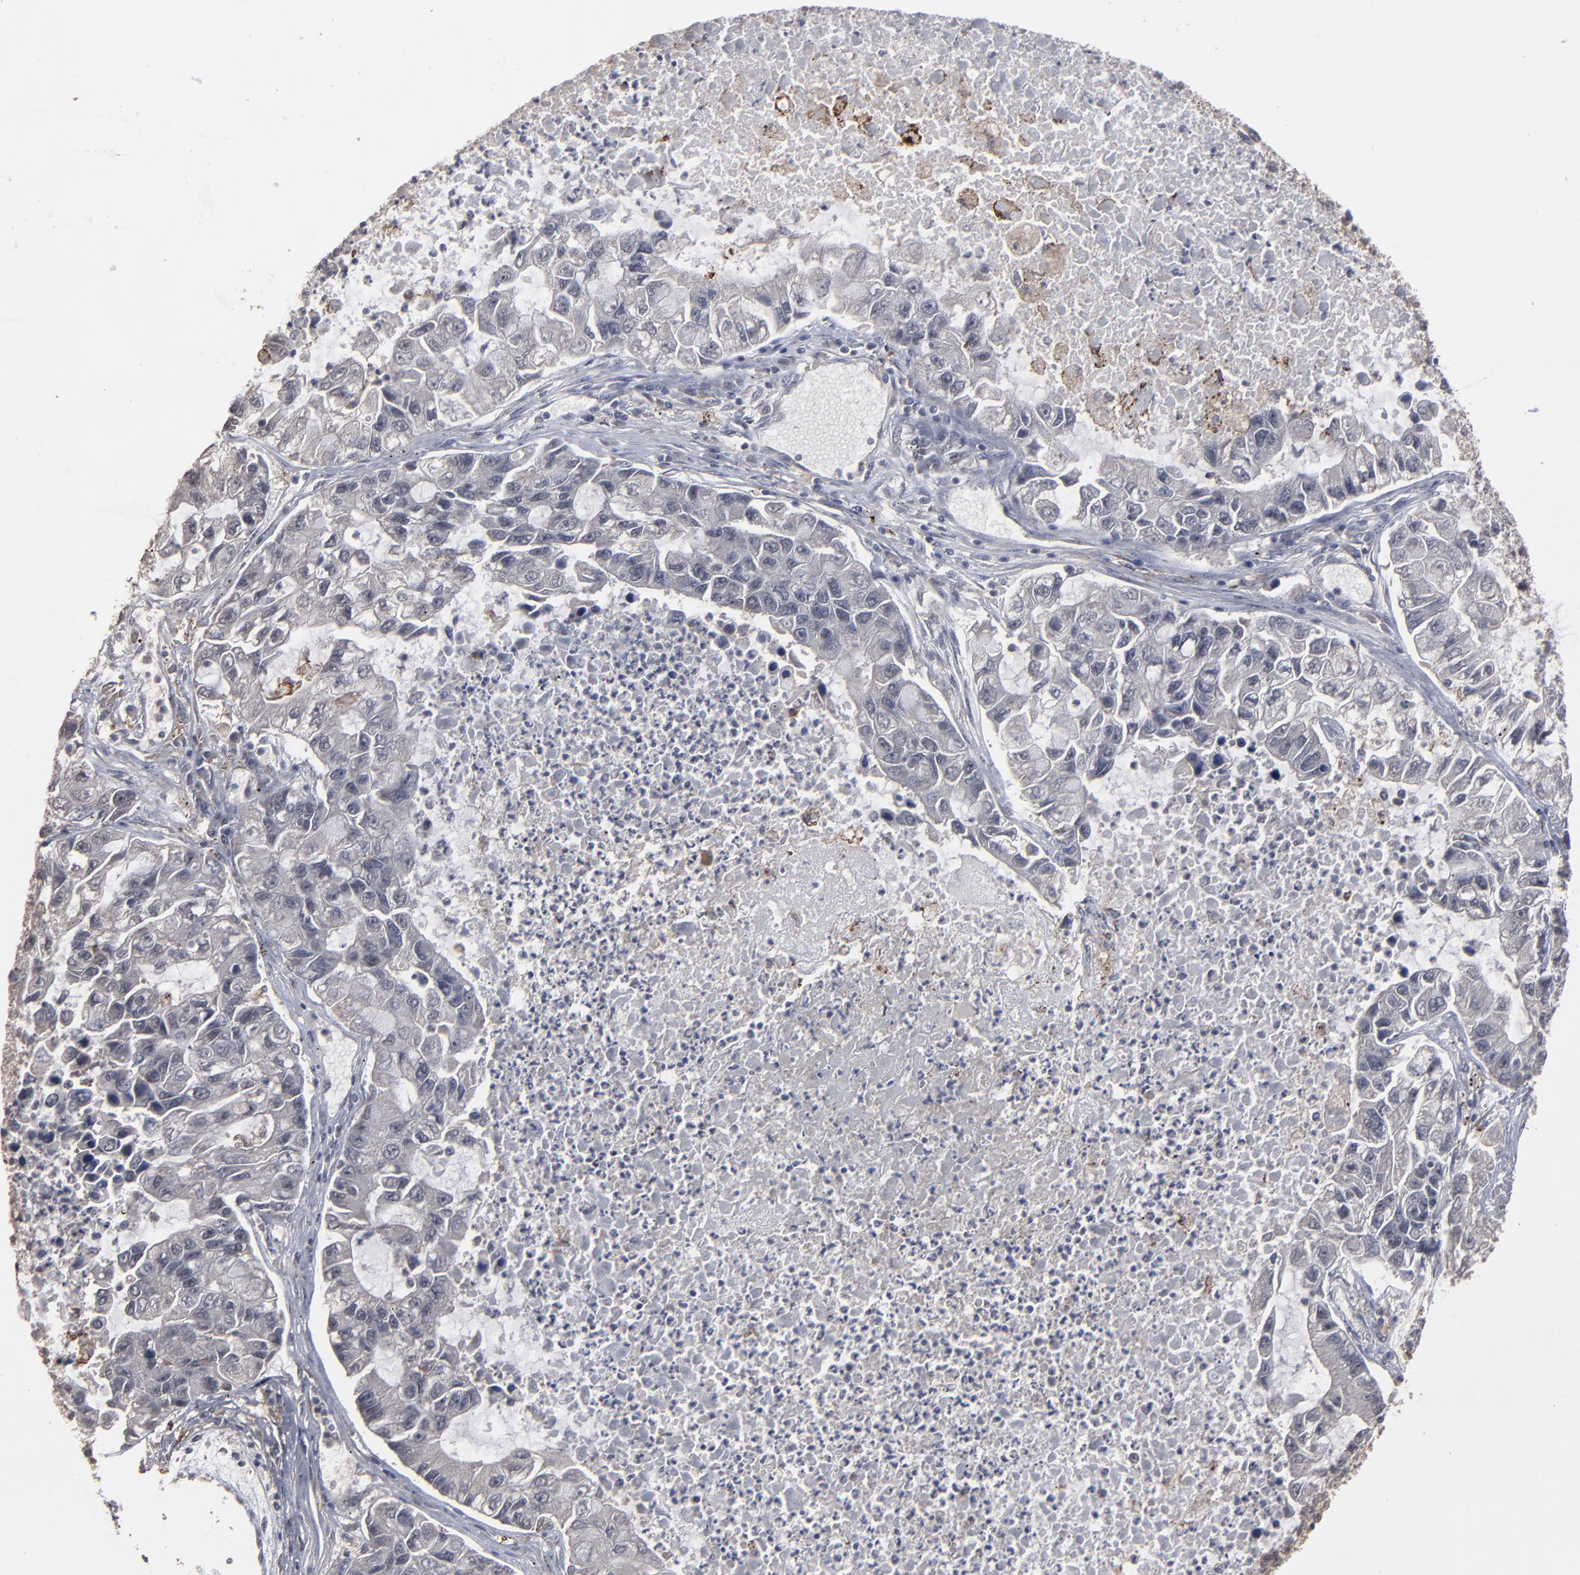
{"staining": {"intensity": "weak", "quantity": "<25%", "location": "cytoplasmic/membranous"}, "tissue": "lung cancer", "cell_type": "Tumor cells", "image_type": "cancer", "snomed": [{"axis": "morphology", "description": "Adenocarcinoma, NOS"}, {"axis": "topography", "description": "Lung"}], "caption": "A photomicrograph of human lung cancer (adenocarcinoma) is negative for staining in tumor cells. (DAB (3,3'-diaminobenzidine) IHC with hematoxylin counter stain).", "gene": "SLC22A17", "patient": {"sex": "female", "age": 51}}